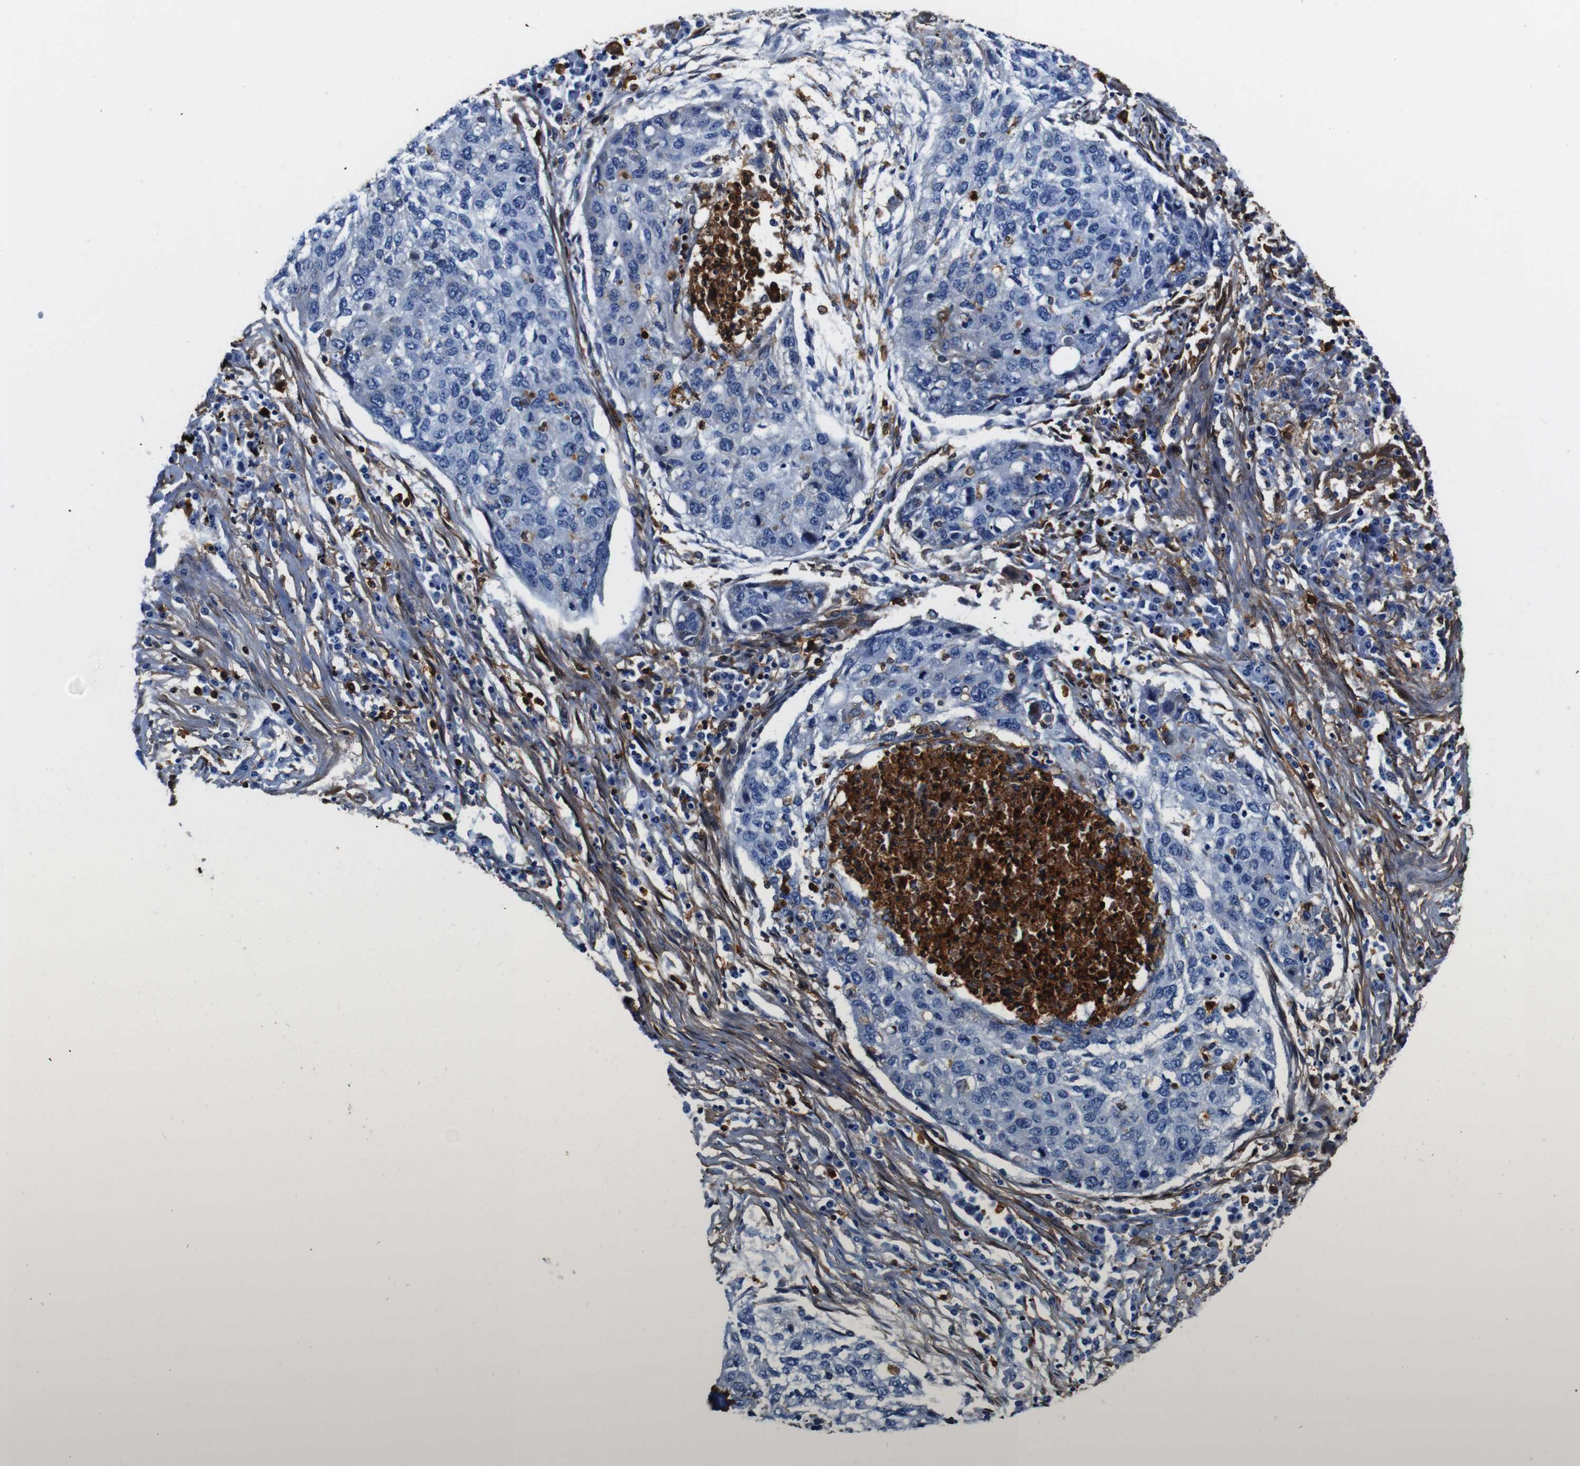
{"staining": {"intensity": "negative", "quantity": "none", "location": "none"}, "tissue": "lung cancer", "cell_type": "Tumor cells", "image_type": "cancer", "snomed": [{"axis": "morphology", "description": "Squamous cell carcinoma, NOS"}, {"axis": "topography", "description": "Lung"}], "caption": "Immunohistochemistry (IHC) of lung cancer demonstrates no positivity in tumor cells.", "gene": "ANXA1", "patient": {"sex": "female", "age": 63}}